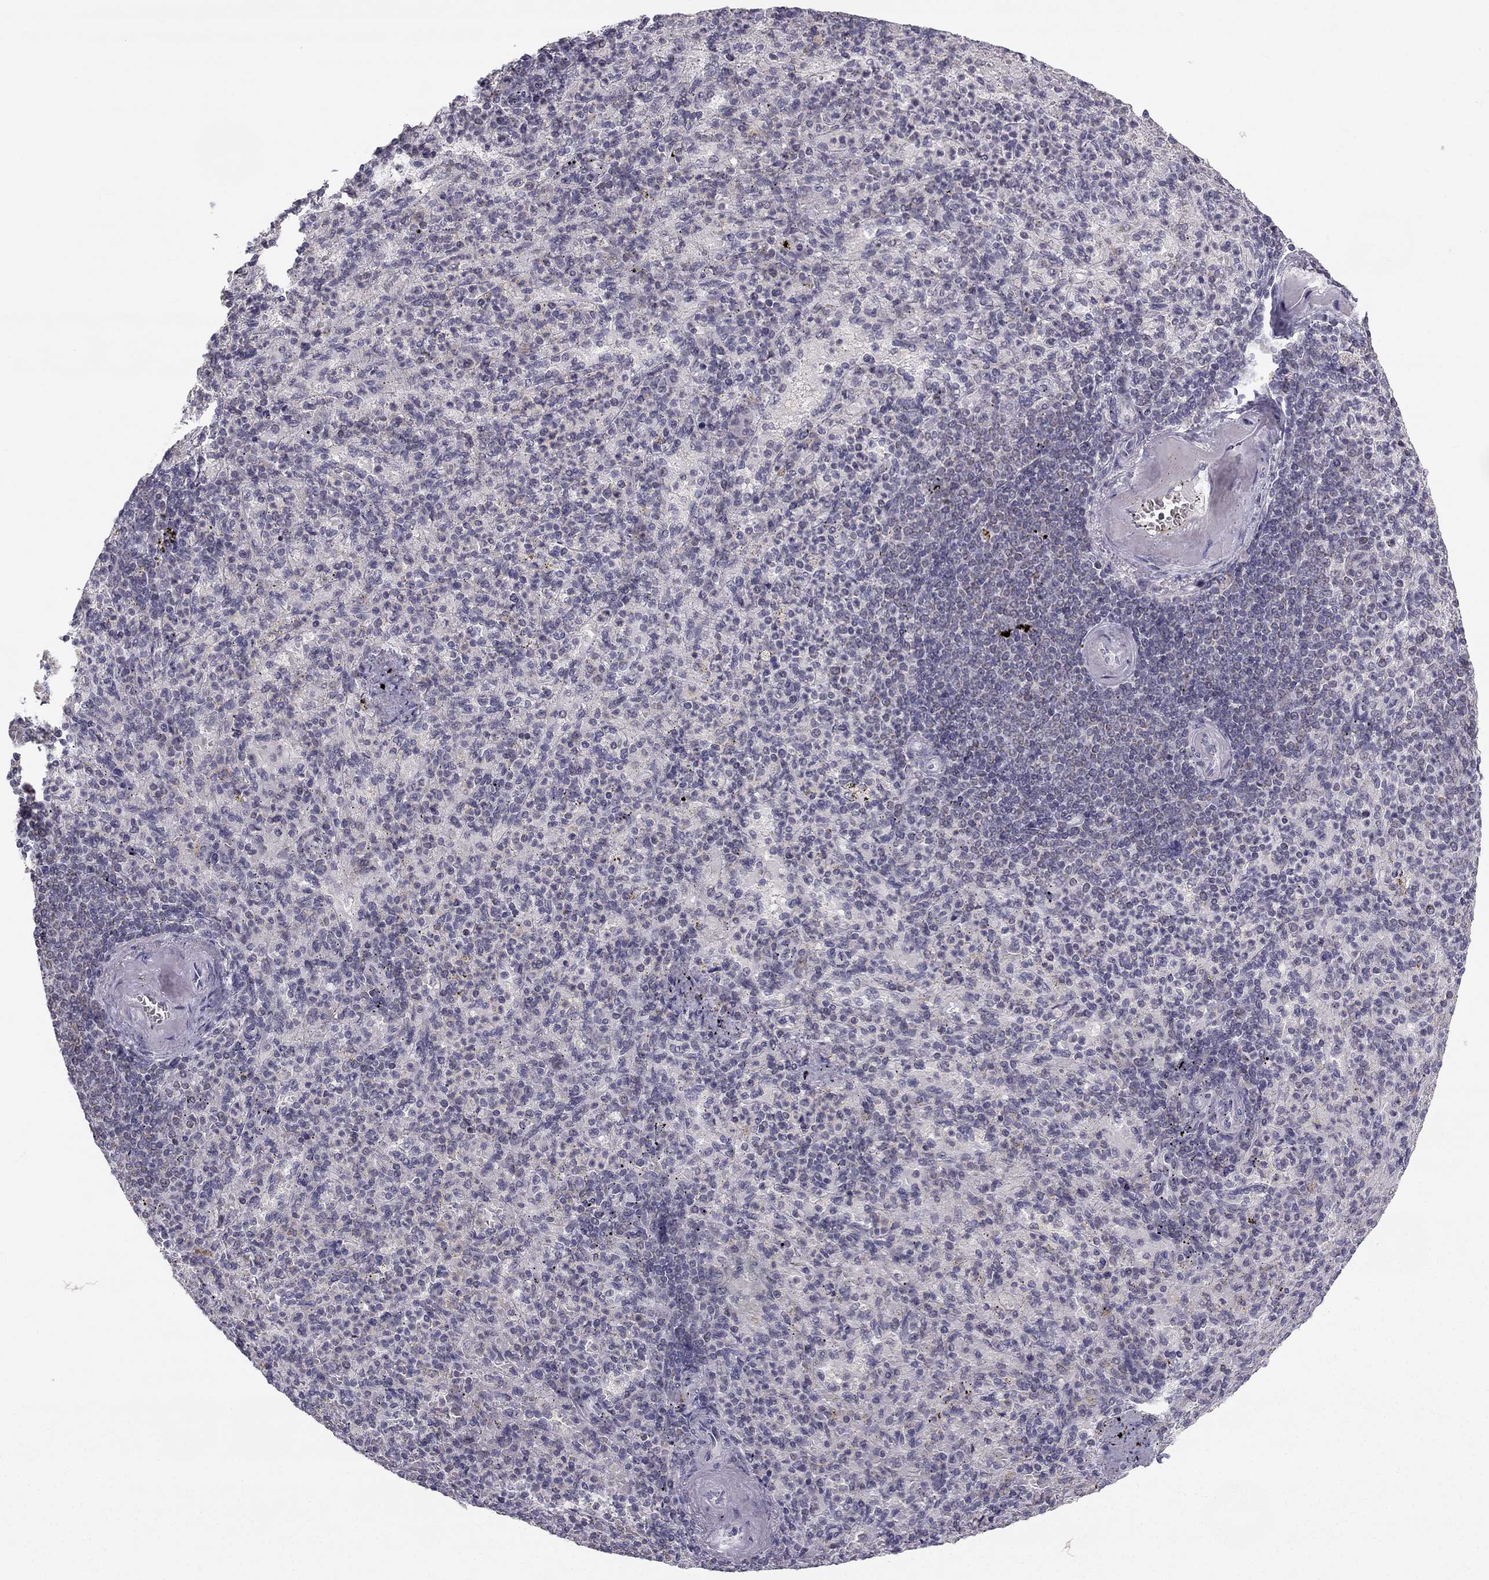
{"staining": {"intensity": "negative", "quantity": "none", "location": "none"}, "tissue": "spleen", "cell_type": "Cells in red pulp", "image_type": "normal", "snomed": [{"axis": "morphology", "description": "Normal tissue, NOS"}, {"axis": "topography", "description": "Spleen"}], "caption": "This micrograph is of normal spleen stained with immunohistochemistry (IHC) to label a protein in brown with the nuclei are counter-stained blue. There is no expression in cells in red pulp. The staining is performed using DAB brown chromogen with nuclei counter-stained in using hematoxylin.", "gene": "C5orf49", "patient": {"sex": "female", "age": 74}}